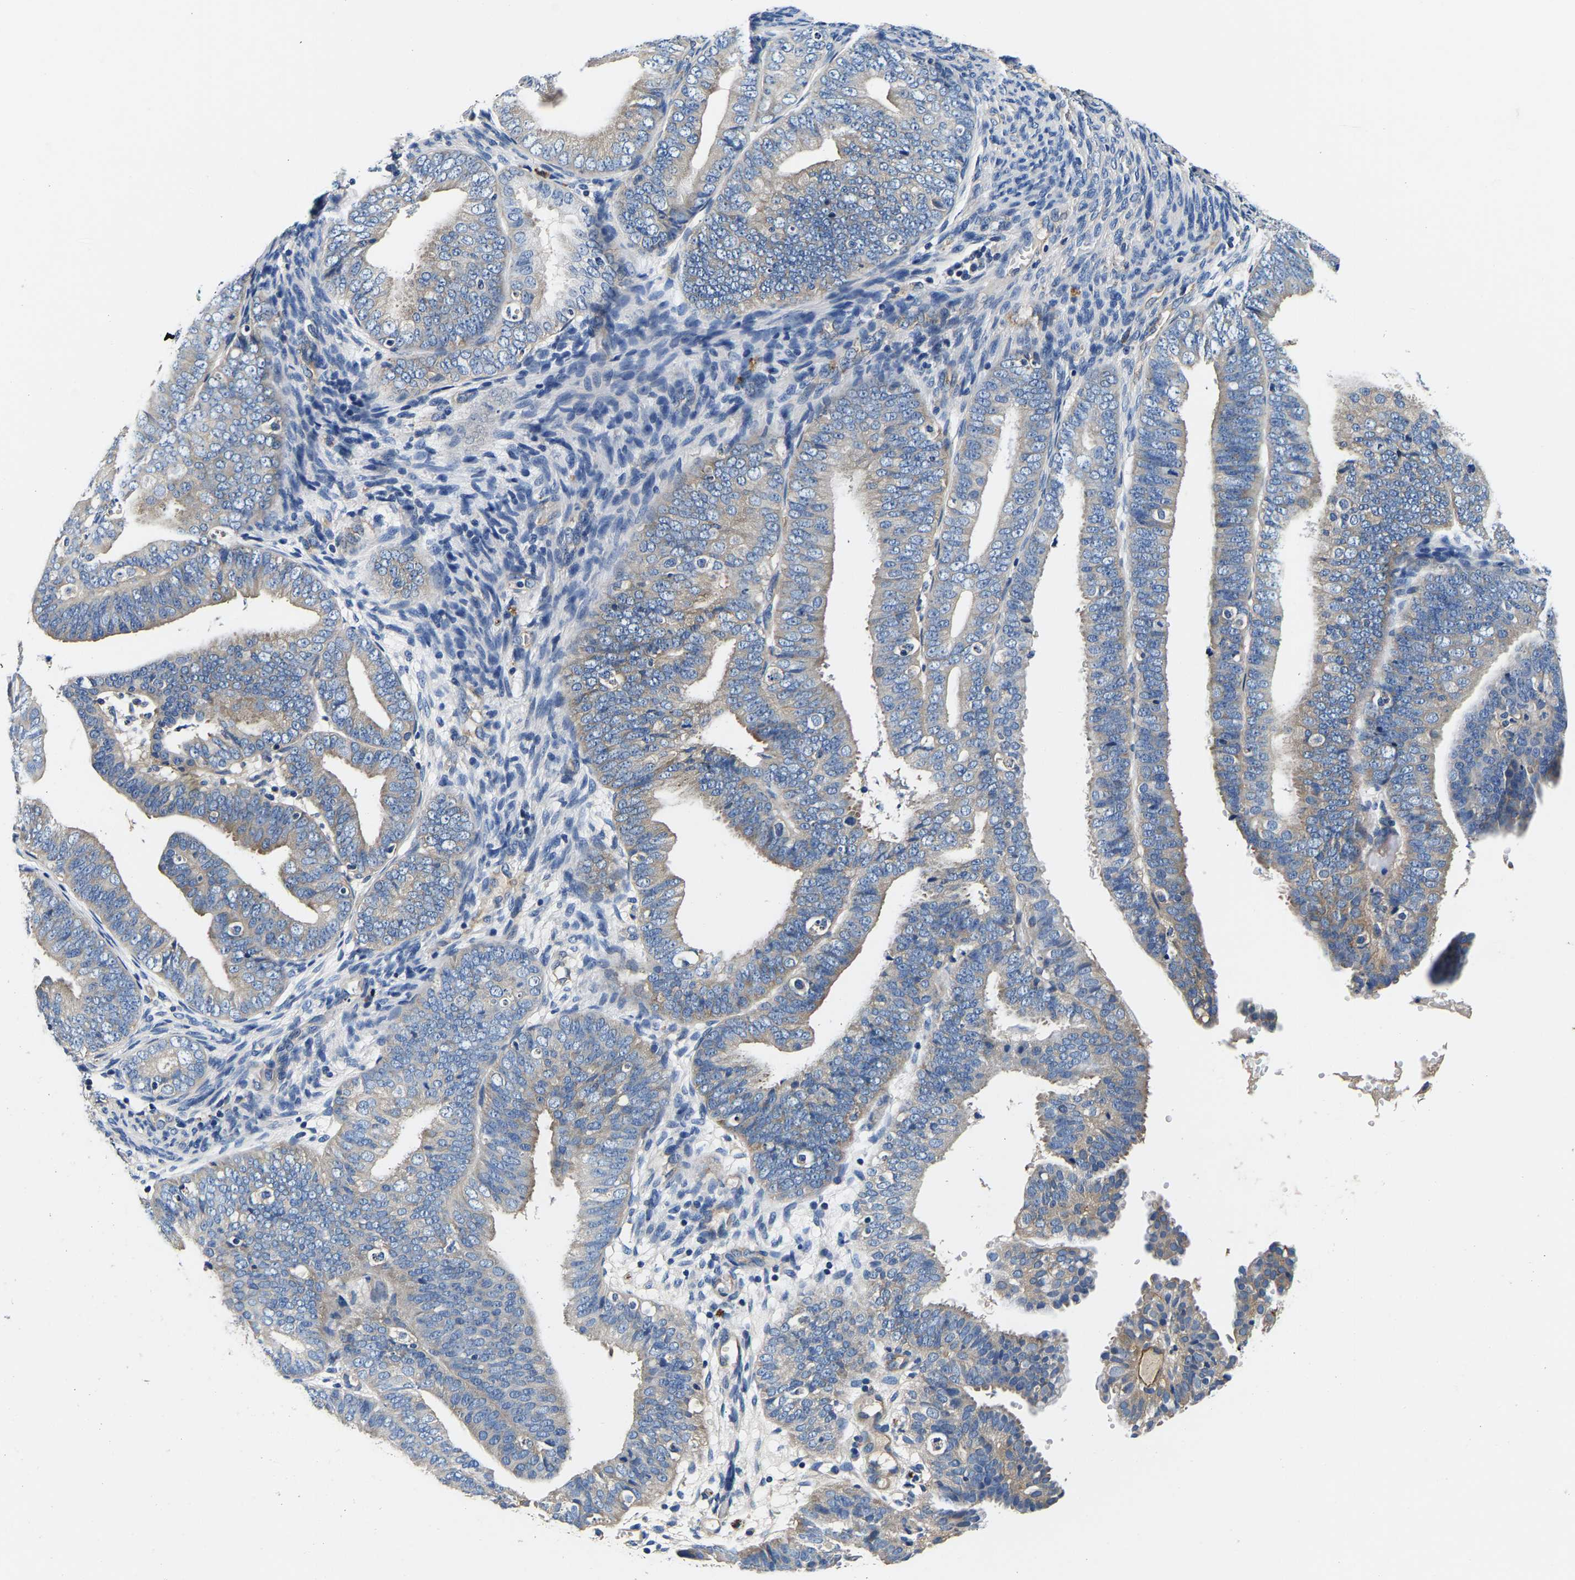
{"staining": {"intensity": "weak", "quantity": "<25%", "location": "cytoplasmic/membranous"}, "tissue": "endometrial cancer", "cell_type": "Tumor cells", "image_type": "cancer", "snomed": [{"axis": "morphology", "description": "Adenocarcinoma, NOS"}, {"axis": "topography", "description": "Endometrium"}], "caption": "This is an immunohistochemistry (IHC) histopathology image of endometrial cancer. There is no expression in tumor cells.", "gene": "SH3GLB1", "patient": {"sex": "female", "age": 63}}